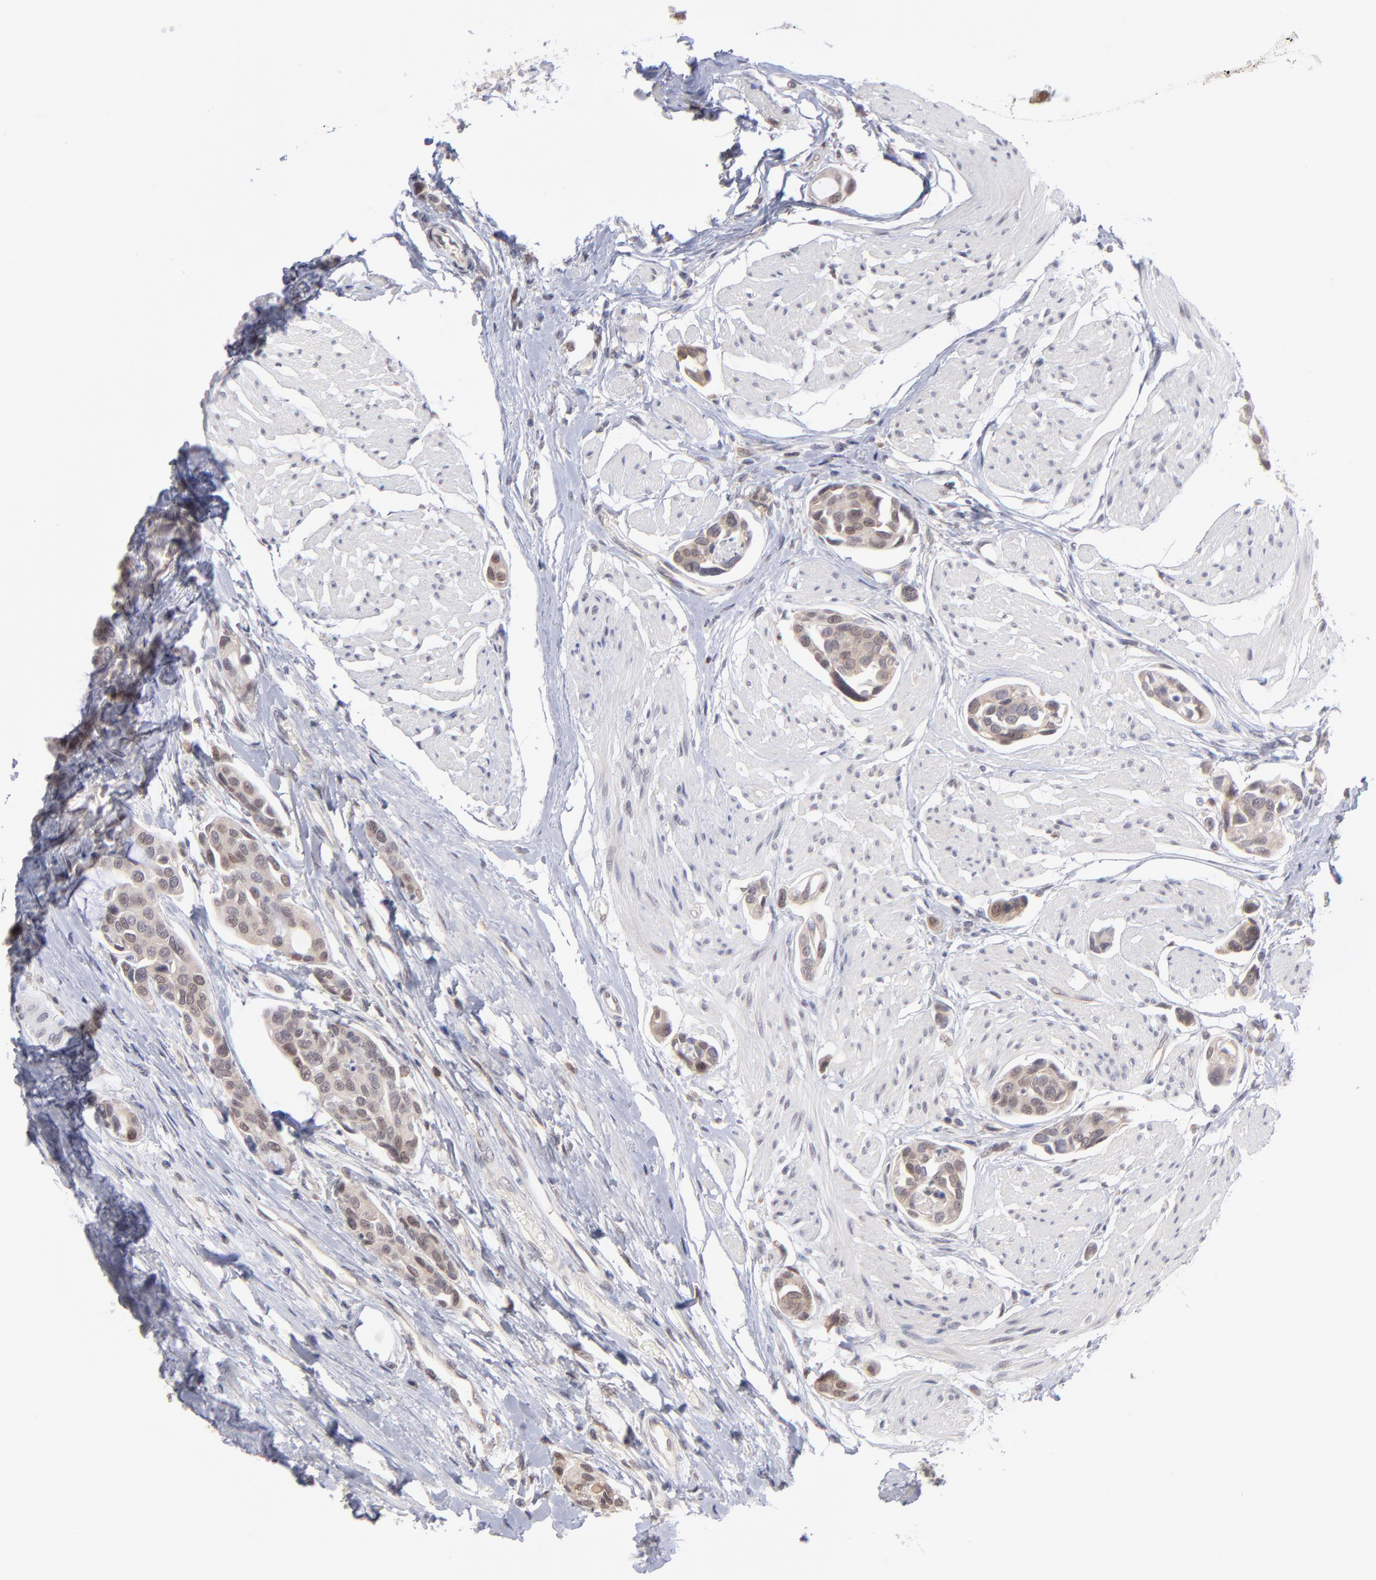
{"staining": {"intensity": "weak", "quantity": "<25%", "location": "nuclear"}, "tissue": "urothelial cancer", "cell_type": "Tumor cells", "image_type": "cancer", "snomed": [{"axis": "morphology", "description": "Urothelial carcinoma, High grade"}, {"axis": "topography", "description": "Urinary bladder"}], "caption": "Tumor cells are negative for brown protein staining in urothelial cancer.", "gene": "OAS1", "patient": {"sex": "male", "age": 78}}